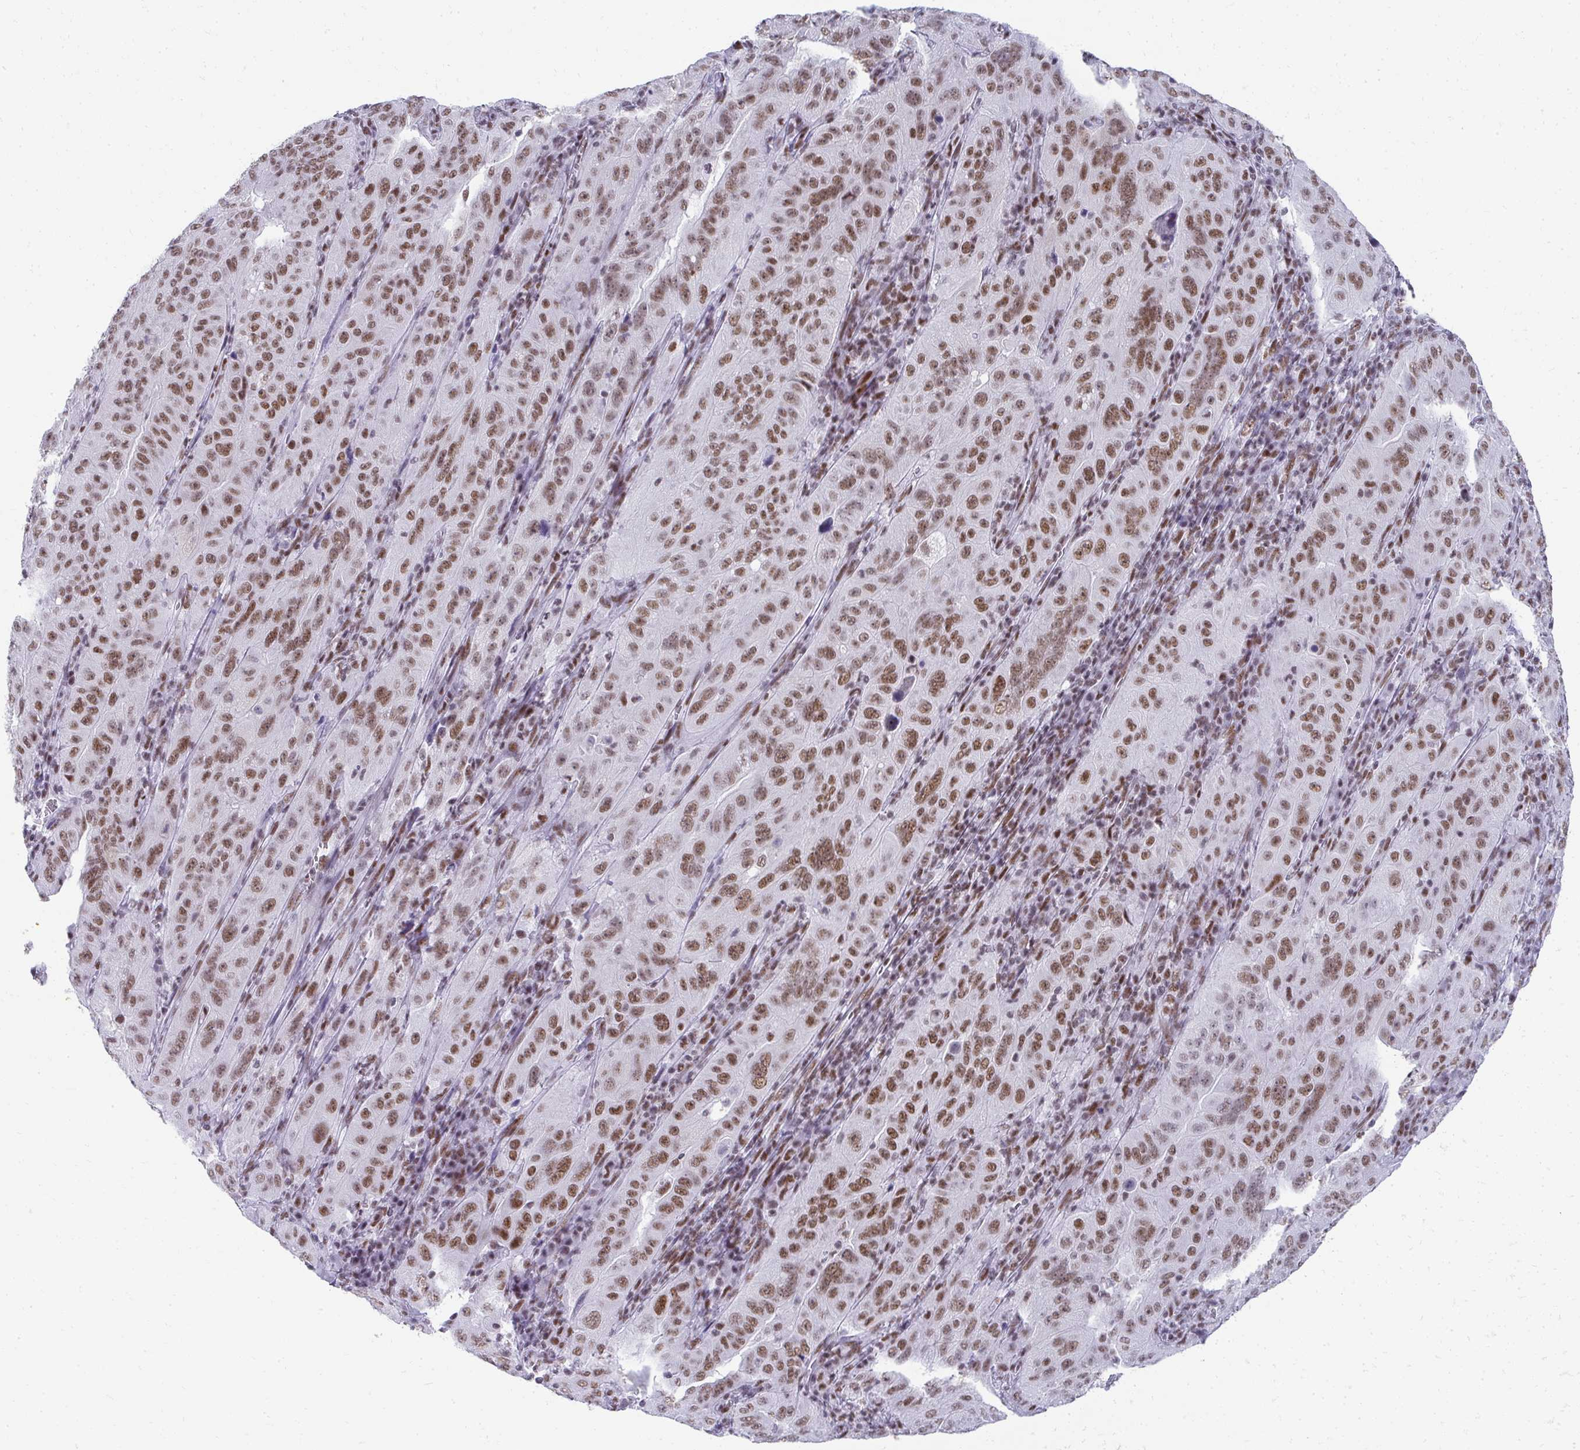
{"staining": {"intensity": "moderate", "quantity": ">75%", "location": "nuclear"}, "tissue": "pancreatic cancer", "cell_type": "Tumor cells", "image_type": "cancer", "snomed": [{"axis": "morphology", "description": "Adenocarcinoma, NOS"}, {"axis": "topography", "description": "Pancreas"}], "caption": "Moderate nuclear staining for a protein is seen in about >75% of tumor cells of adenocarcinoma (pancreatic) using immunohistochemistry.", "gene": "CREBBP", "patient": {"sex": "male", "age": 63}}